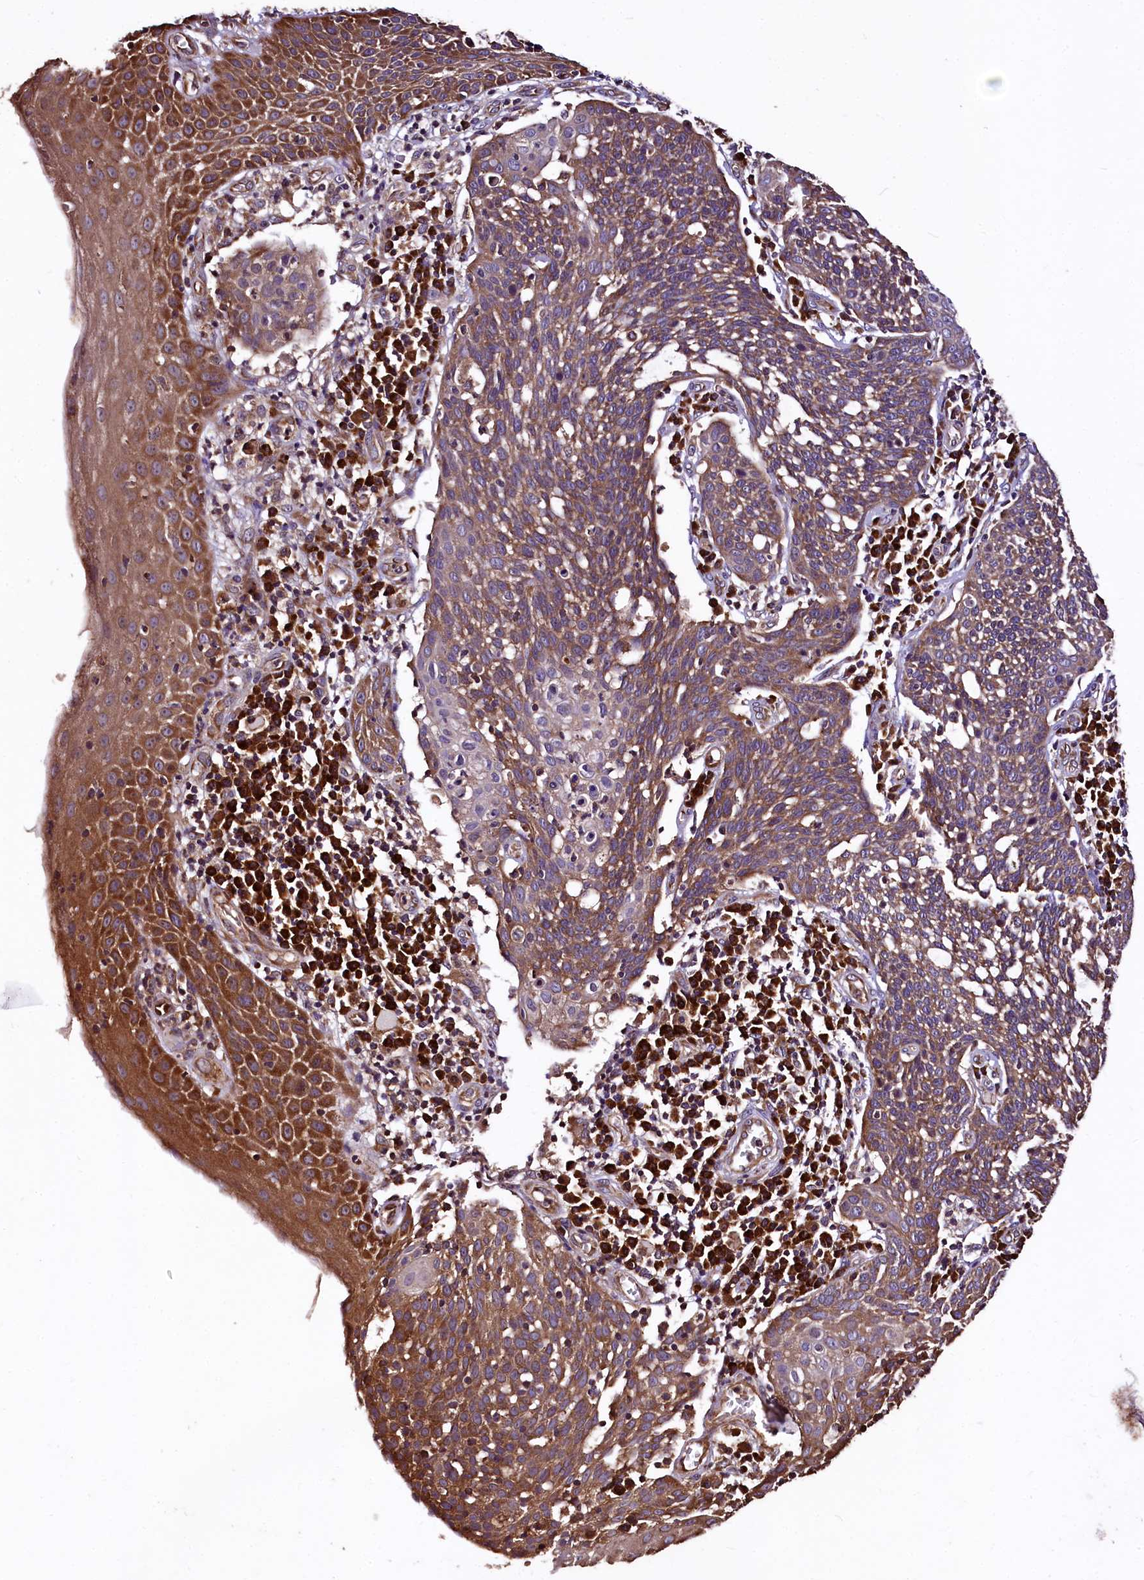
{"staining": {"intensity": "moderate", "quantity": ">75%", "location": "cytoplasmic/membranous"}, "tissue": "cervical cancer", "cell_type": "Tumor cells", "image_type": "cancer", "snomed": [{"axis": "morphology", "description": "Squamous cell carcinoma, NOS"}, {"axis": "topography", "description": "Cervix"}], "caption": "Immunohistochemistry of human cervical squamous cell carcinoma demonstrates medium levels of moderate cytoplasmic/membranous expression in about >75% of tumor cells.", "gene": "LRSAM1", "patient": {"sex": "female", "age": 34}}